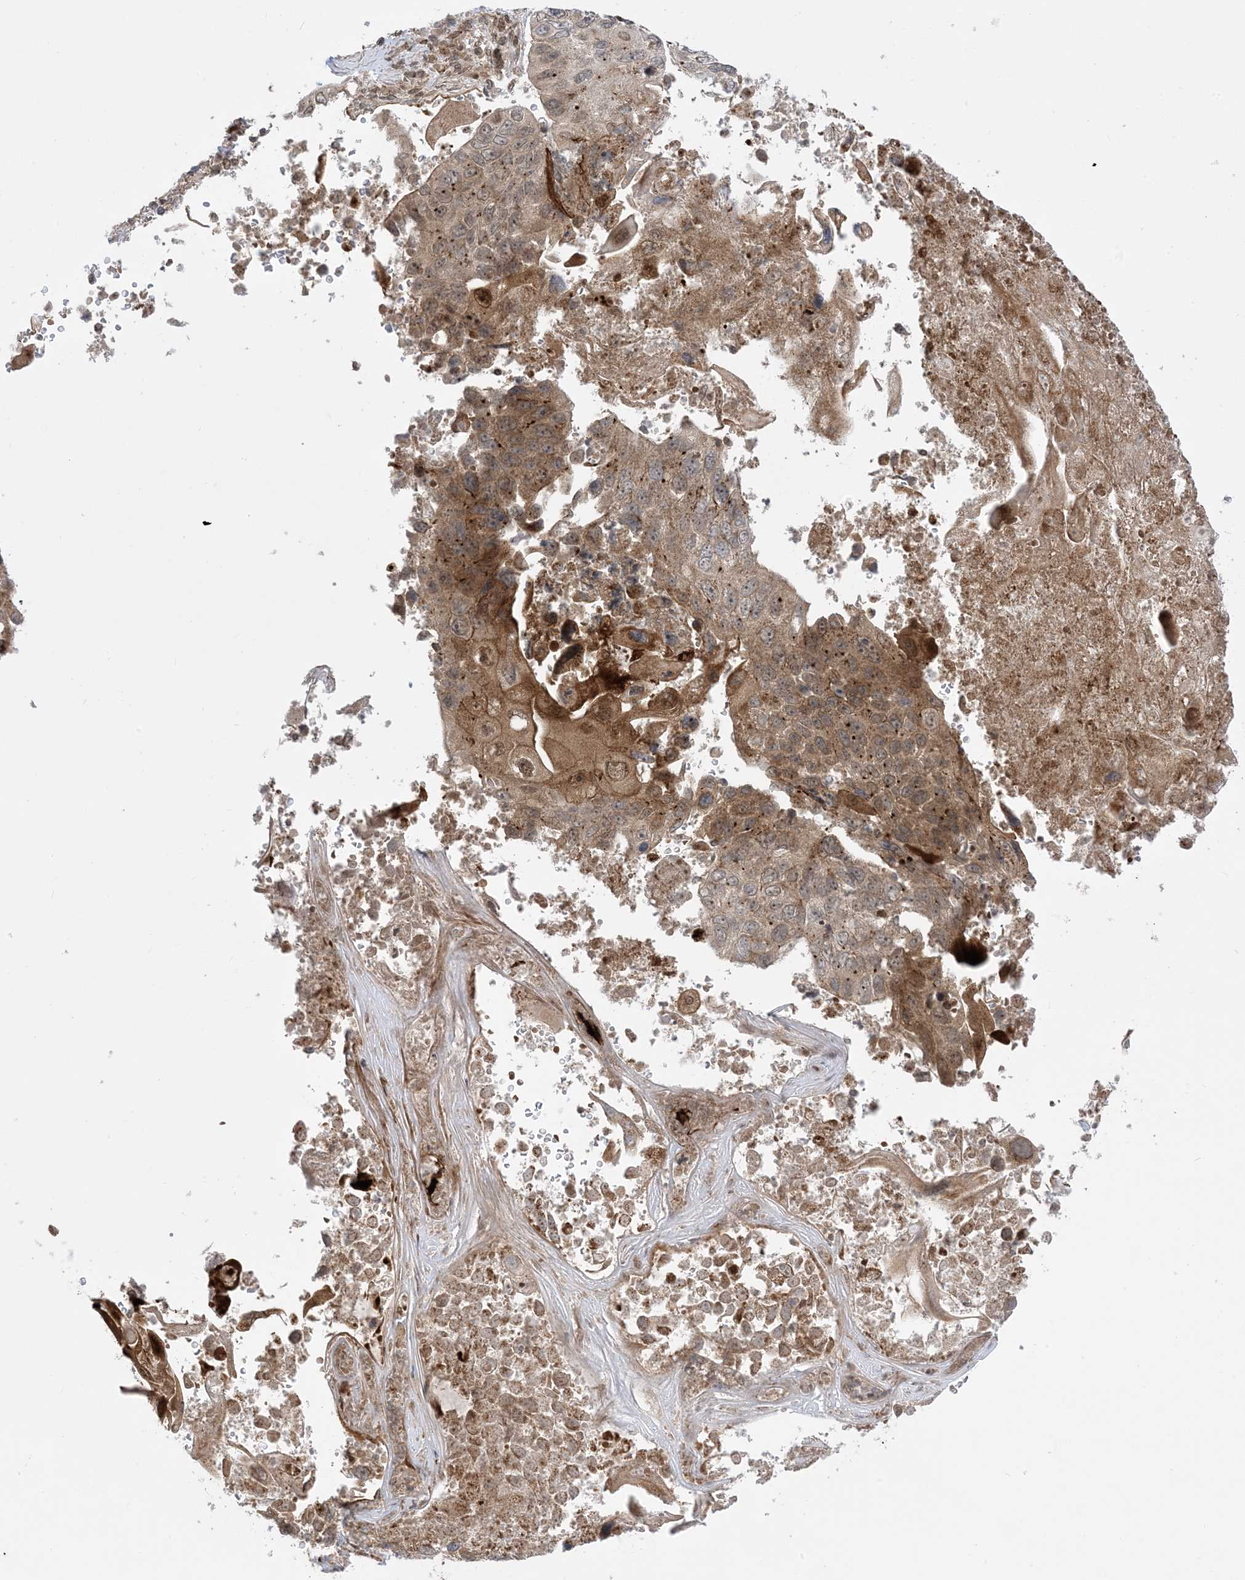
{"staining": {"intensity": "moderate", "quantity": ">75%", "location": "cytoplasmic/membranous"}, "tissue": "lung cancer", "cell_type": "Tumor cells", "image_type": "cancer", "snomed": [{"axis": "morphology", "description": "Squamous cell carcinoma, NOS"}, {"axis": "topography", "description": "Lung"}], "caption": "Immunohistochemical staining of human lung squamous cell carcinoma exhibits medium levels of moderate cytoplasmic/membranous expression in about >75% of tumor cells.", "gene": "CASP4", "patient": {"sex": "male", "age": 61}}